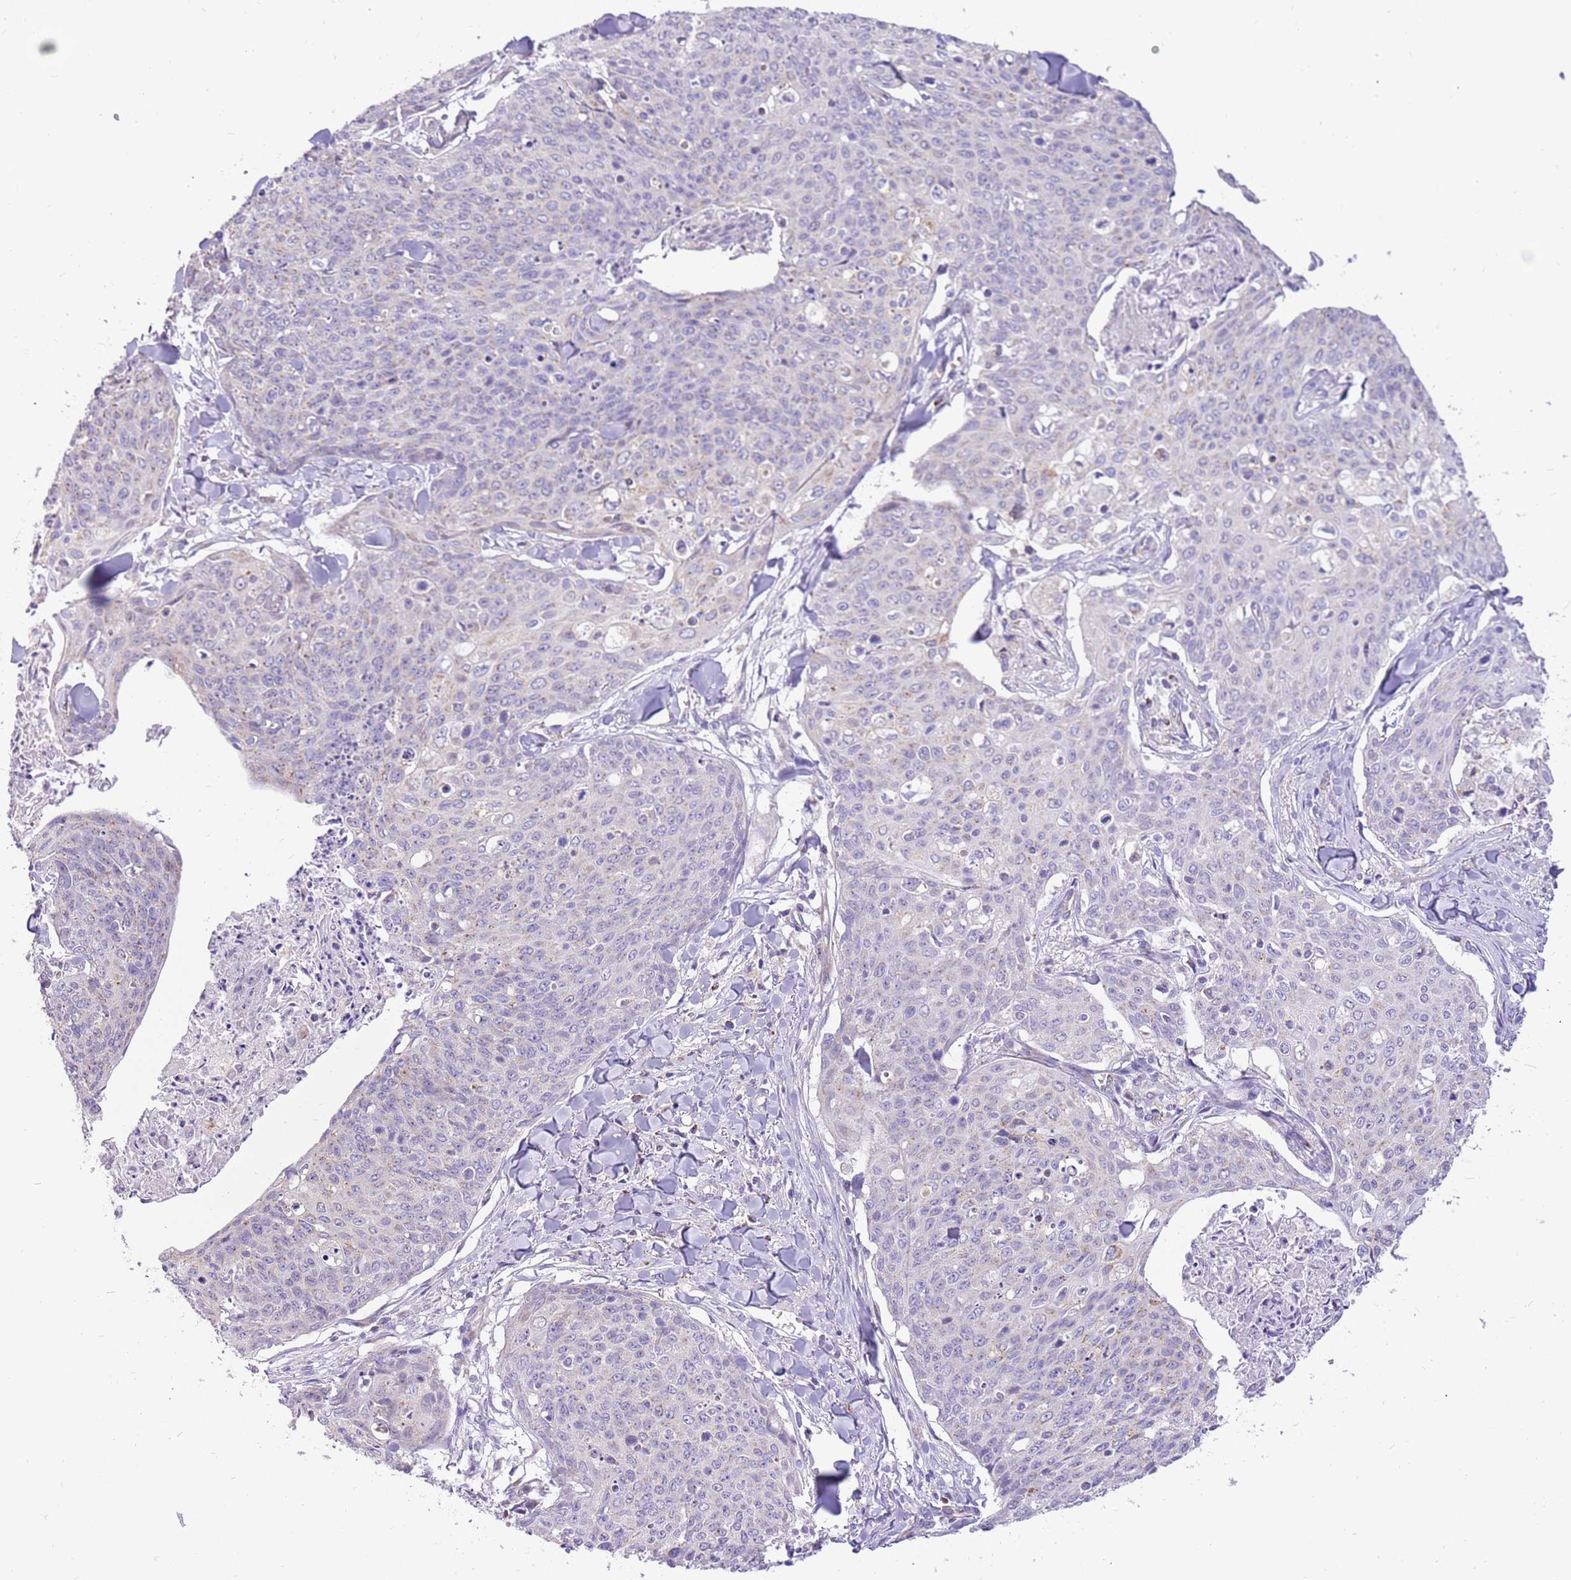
{"staining": {"intensity": "negative", "quantity": "none", "location": "none"}, "tissue": "skin cancer", "cell_type": "Tumor cells", "image_type": "cancer", "snomed": [{"axis": "morphology", "description": "Squamous cell carcinoma, NOS"}, {"axis": "topography", "description": "Skin"}, {"axis": "topography", "description": "Vulva"}], "caption": "A micrograph of squamous cell carcinoma (skin) stained for a protein shows no brown staining in tumor cells. The staining was performed using DAB (3,3'-diaminobenzidine) to visualize the protein expression in brown, while the nuclei were stained in blue with hematoxylin (Magnification: 20x).", "gene": "COX17", "patient": {"sex": "female", "age": 85}}